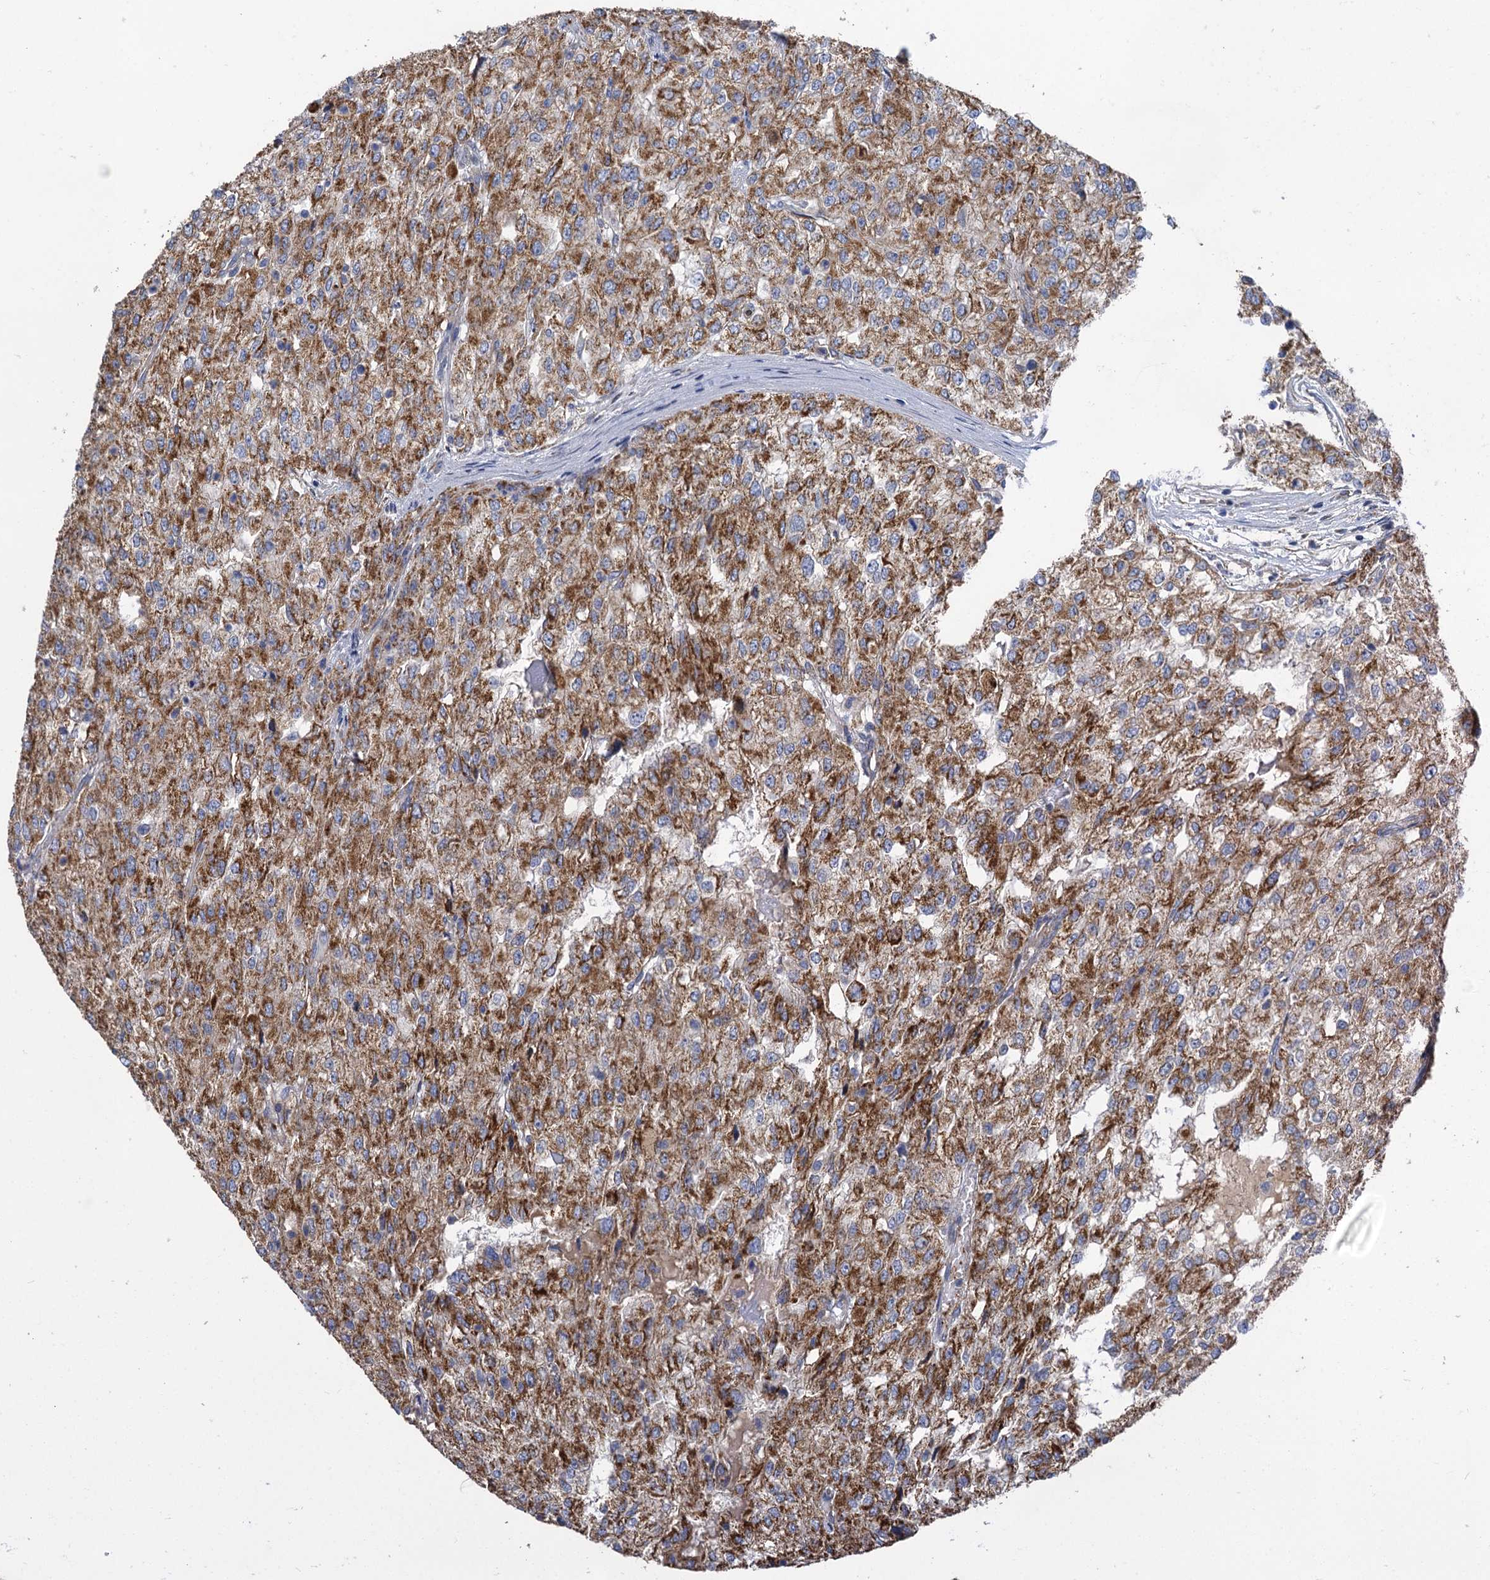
{"staining": {"intensity": "moderate", "quantity": ">75%", "location": "cytoplasmic/membranous"}, "tissue": "renal cancer", "cell_type": "Tumor cells", "image_type": "cancer", "snomed": [{"axis": "morphology", "description": "Adenocarcinoma, NOS"}, {"axis": "topography", "description": "Kidney"}], "caption": "A micrograph of human adenocarcinoma (renal) stained for a protein demonstrates moderate cytoplasmic/membranous brown staining in tumor cells.", "gene": "GCSH", "patient": {"sex": "female", "age": 54}}